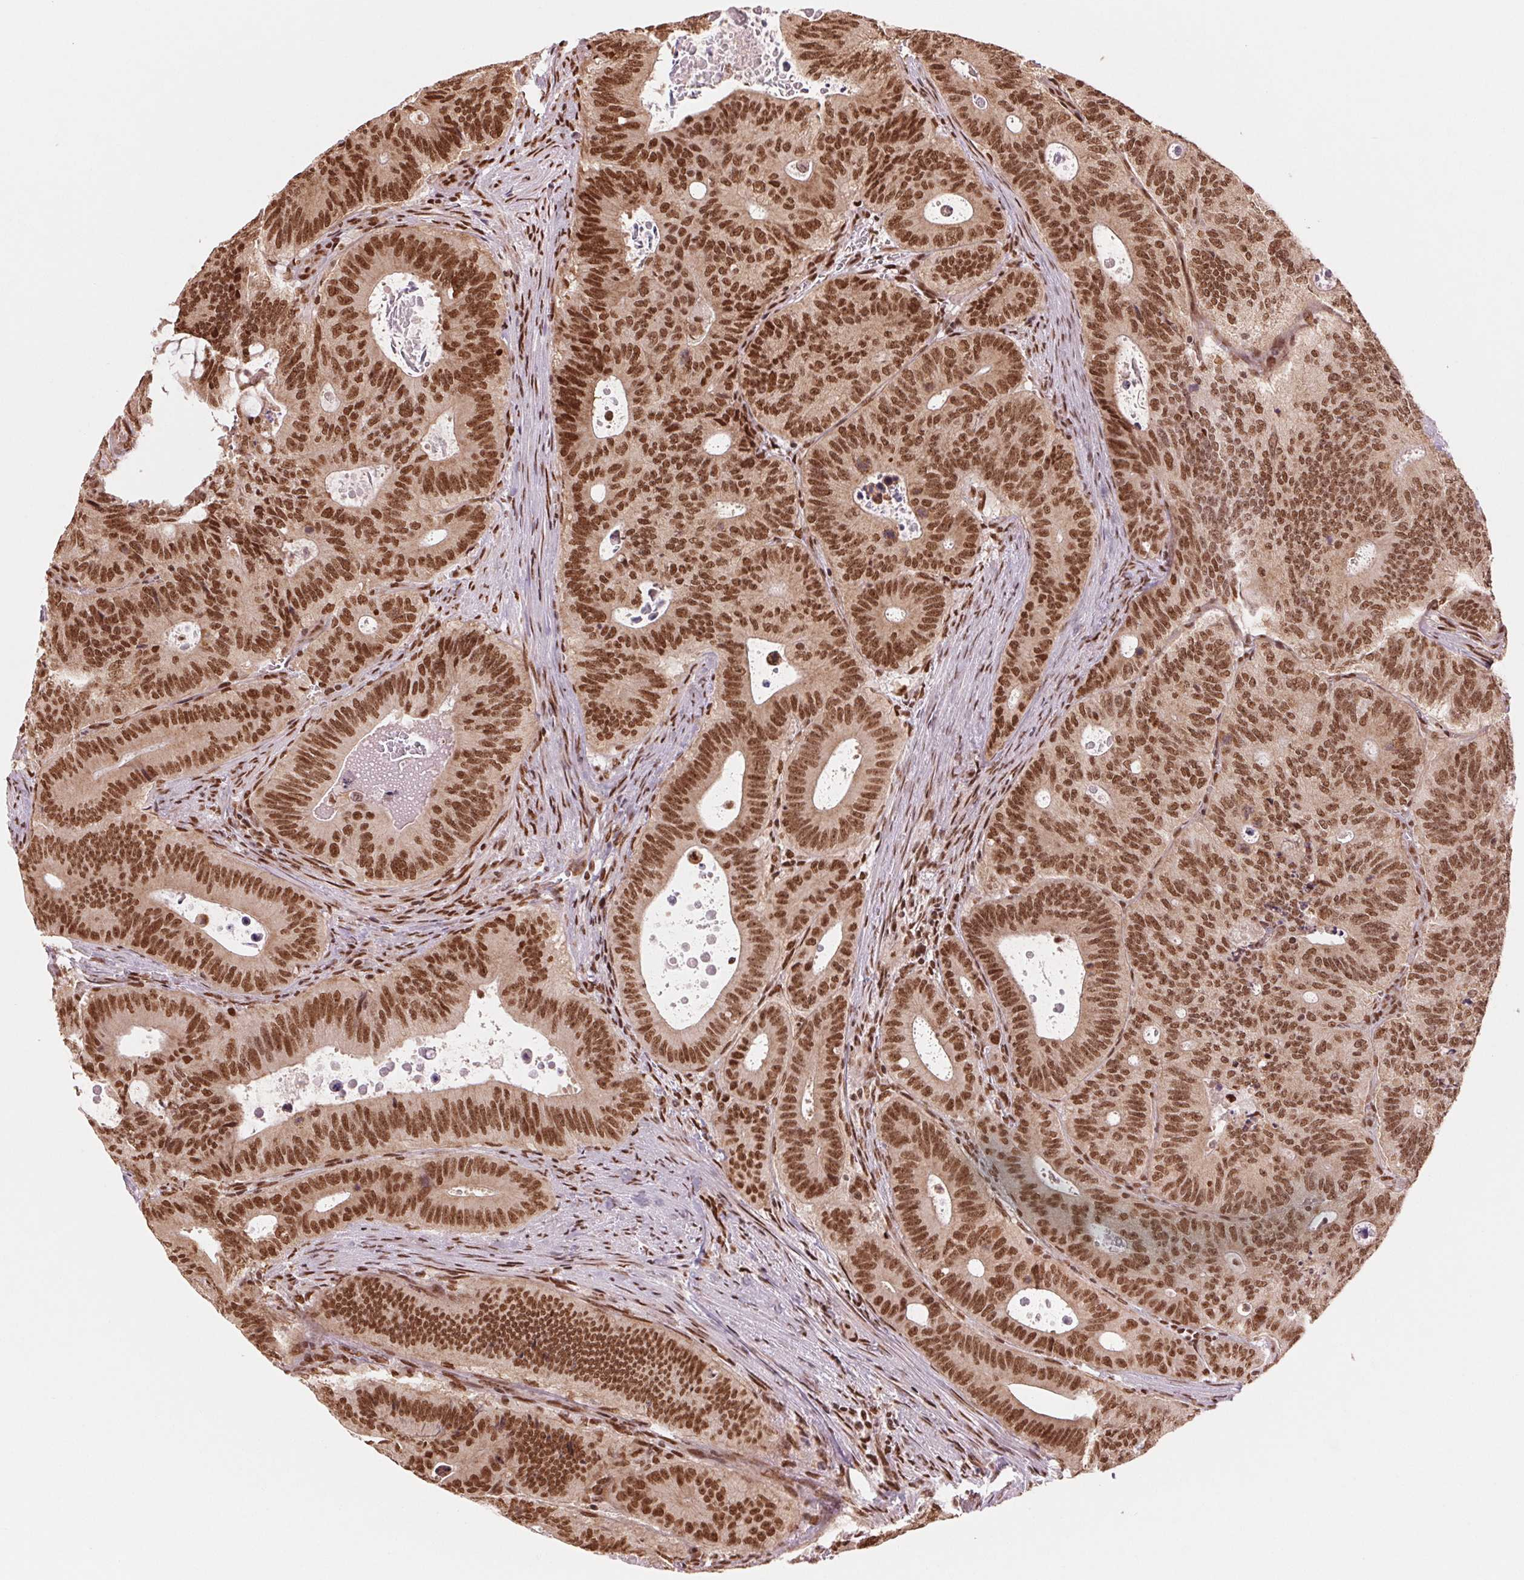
{"staining": {"intensity": "strong", "quantity": ">75%", "location": "nuclear"}, "tissue": "colorectal cancer", "cell_type": "Tumor cells", "image_type": "cancer", "snomed": [{"axis": "morphology", "description": "Adenocarcinoma, NOS"}, {"axis": "topography", "description": "Colon"}], "caption": "The image shows staining of adenocarcinoma (colorectal), revealing strong nuclear protein positivity (brown color) within tumor cells. (DAB (3,3'-diaminobenzidine) IHC with brightfield microscopy, high magnification).", "gene": "TTLL9", "patient": {"sex": "male", "age": 62}}